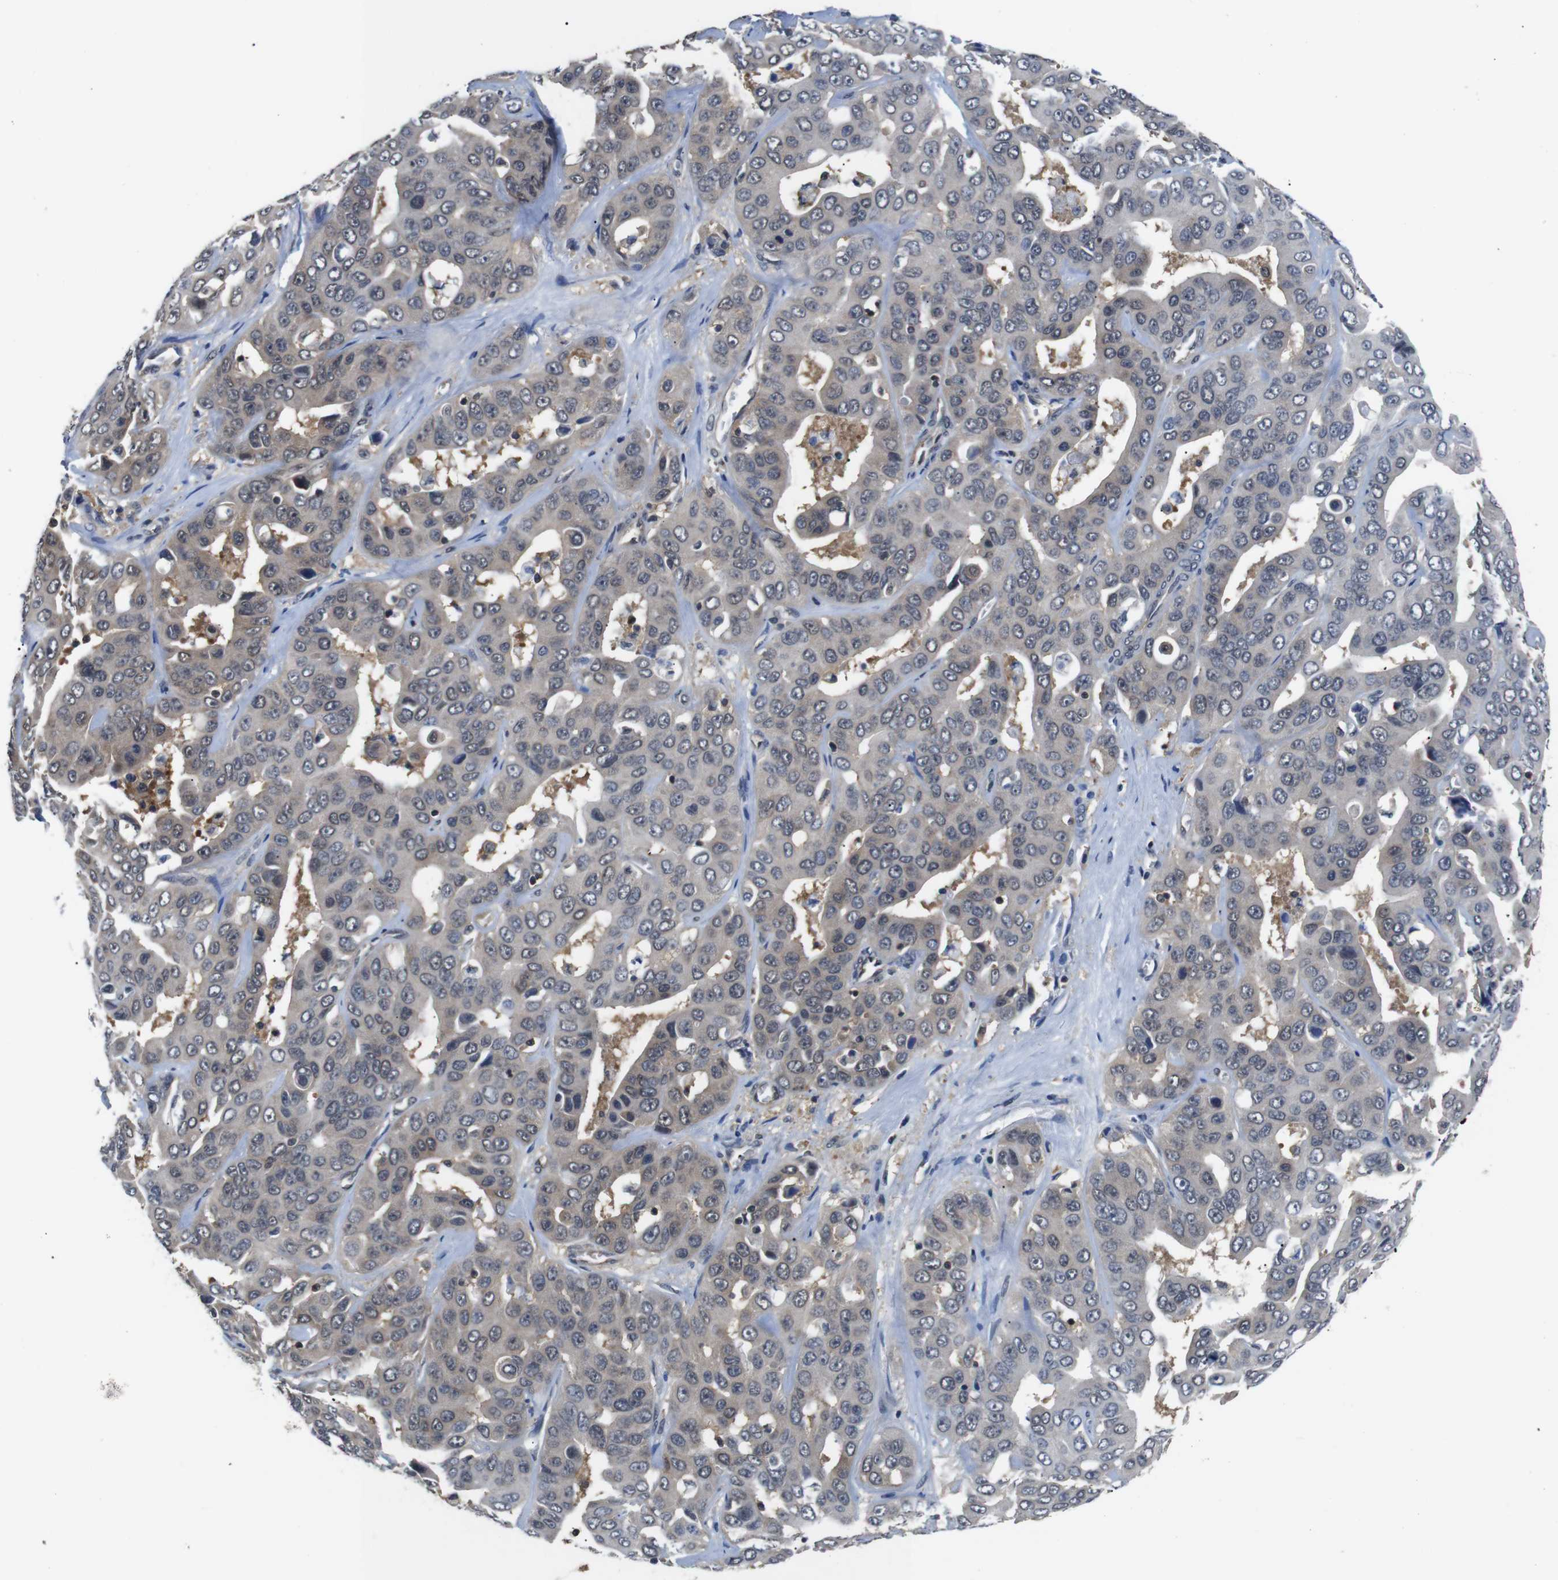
{"staining": {"intensity": "weak", "quantity": "<25%", "location": "cytoplasmic/membranous"}, "tissue": "liver cancer", "cell_type": "Tumor cells", "image_type": "cancer", "snomed": [{"axis": "morphology", "description": "Cholangiocarcinoma"}, {"axis": "topography", "description": "Liver"}], "caption": "An immunohistochemistry micrograph of liver cancer (cholangiocarcinoma) is shown. There is no staining in tumor cells of liver cancer (cholangiocarcinoma).", "gene": "UBXN1", "patient": {"sex": "female", "age": 52}}